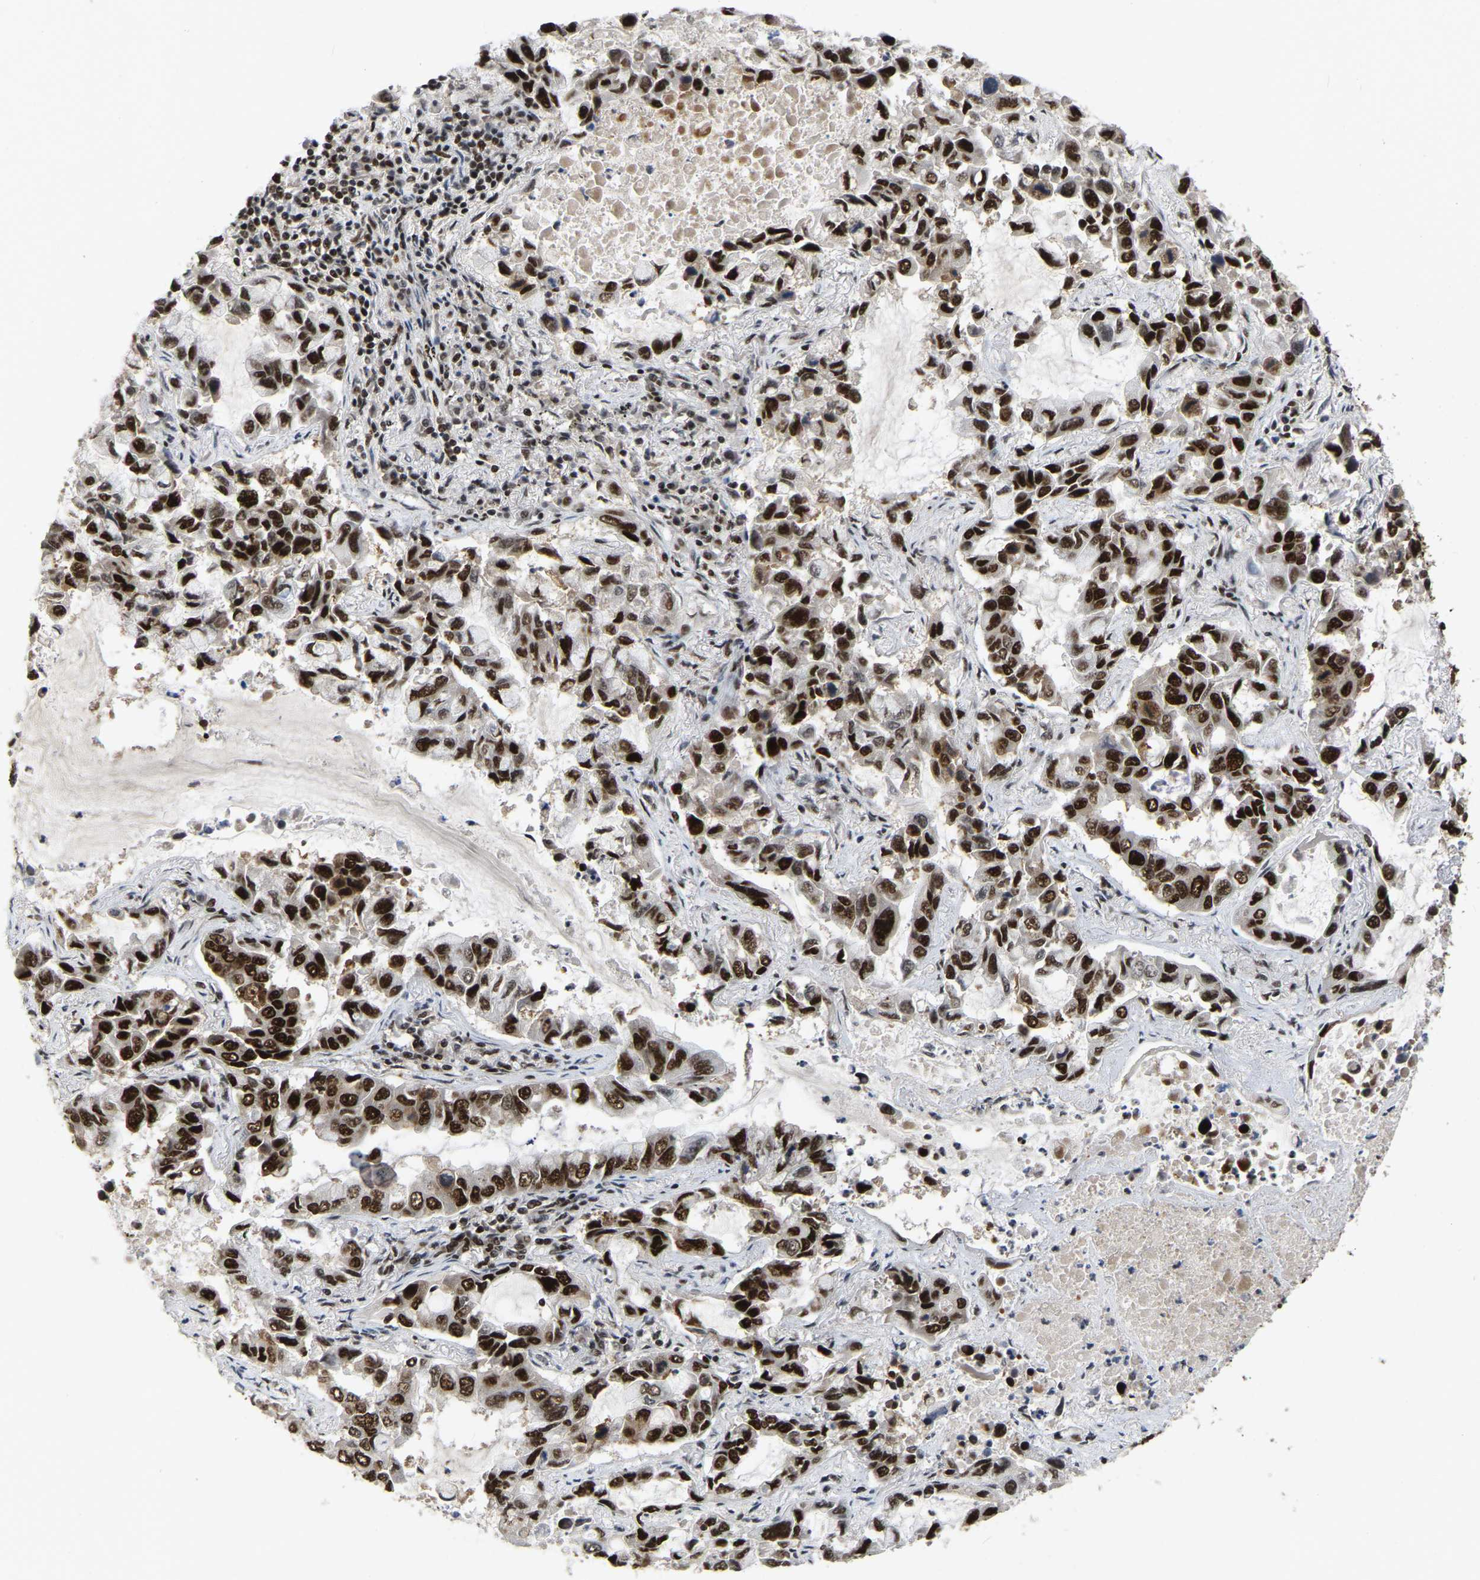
{"staining": {"intensity": "strong", "quantity": ">75%", "location": "nuclear"}, "tissue": "lung cancer", "cell_type": "Tumor cells", "image_type": "cancer", "snomed": [{"axis": "morphology", "description": "Adenocarcinoma, NOS"}, {"axis": "topography", "description": "Lung"}], "caption": "Immunohistochemistry (IHC) of human lung cancer (adenocarcinoma) reveals high levels of strong nuclear staining in about >75% of tumor cells.", "gene": "TBL1XR1", "patient": {"sex": "male", "age": 64}}